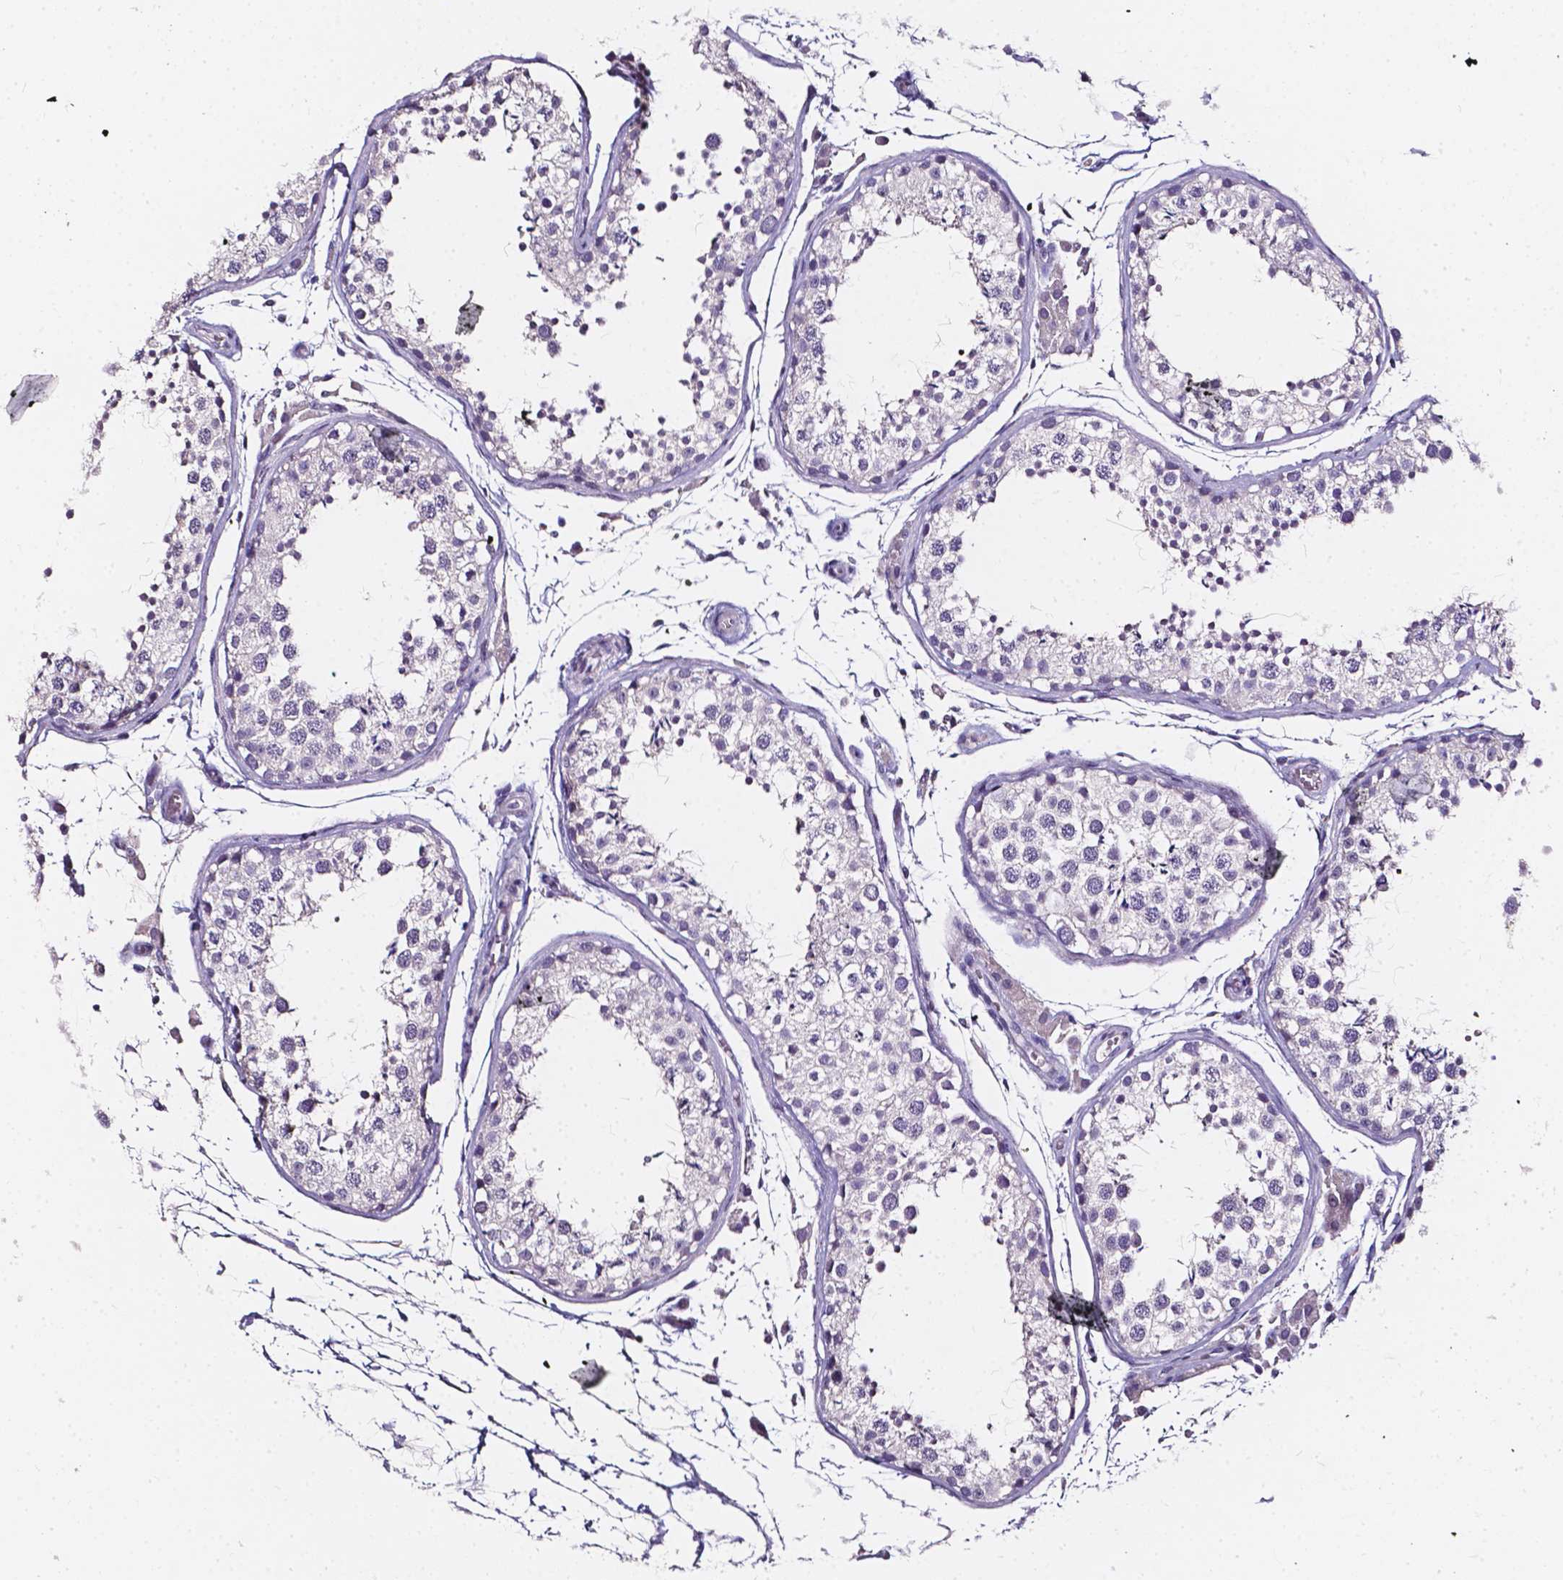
{"staining": {"intensity": "negative", "quantity": "none", "location": "none"}, "tissue": "testis", "cell_type": "Cells in seminiferous ducts", "image_type": "normal", "snomed": [{"axis": "morphology", "description": "Normal tissue, NOS"}, {"axis": "topography", "description": "Testis"}], "caption": "High magnification brightfield microscopy of benign testis stained with DAB (brown) and counterstained with hematoxylin (blue): cells in seminiferous ducts show no significant expression. The staining was performed using DAB to visualize the protein expression in brown, while the nuclei were stained in blue with hematoxylin (Magnification: 20x).", "gene": "AKR1B10", "patient": {"sex": "male", "age": 29}}